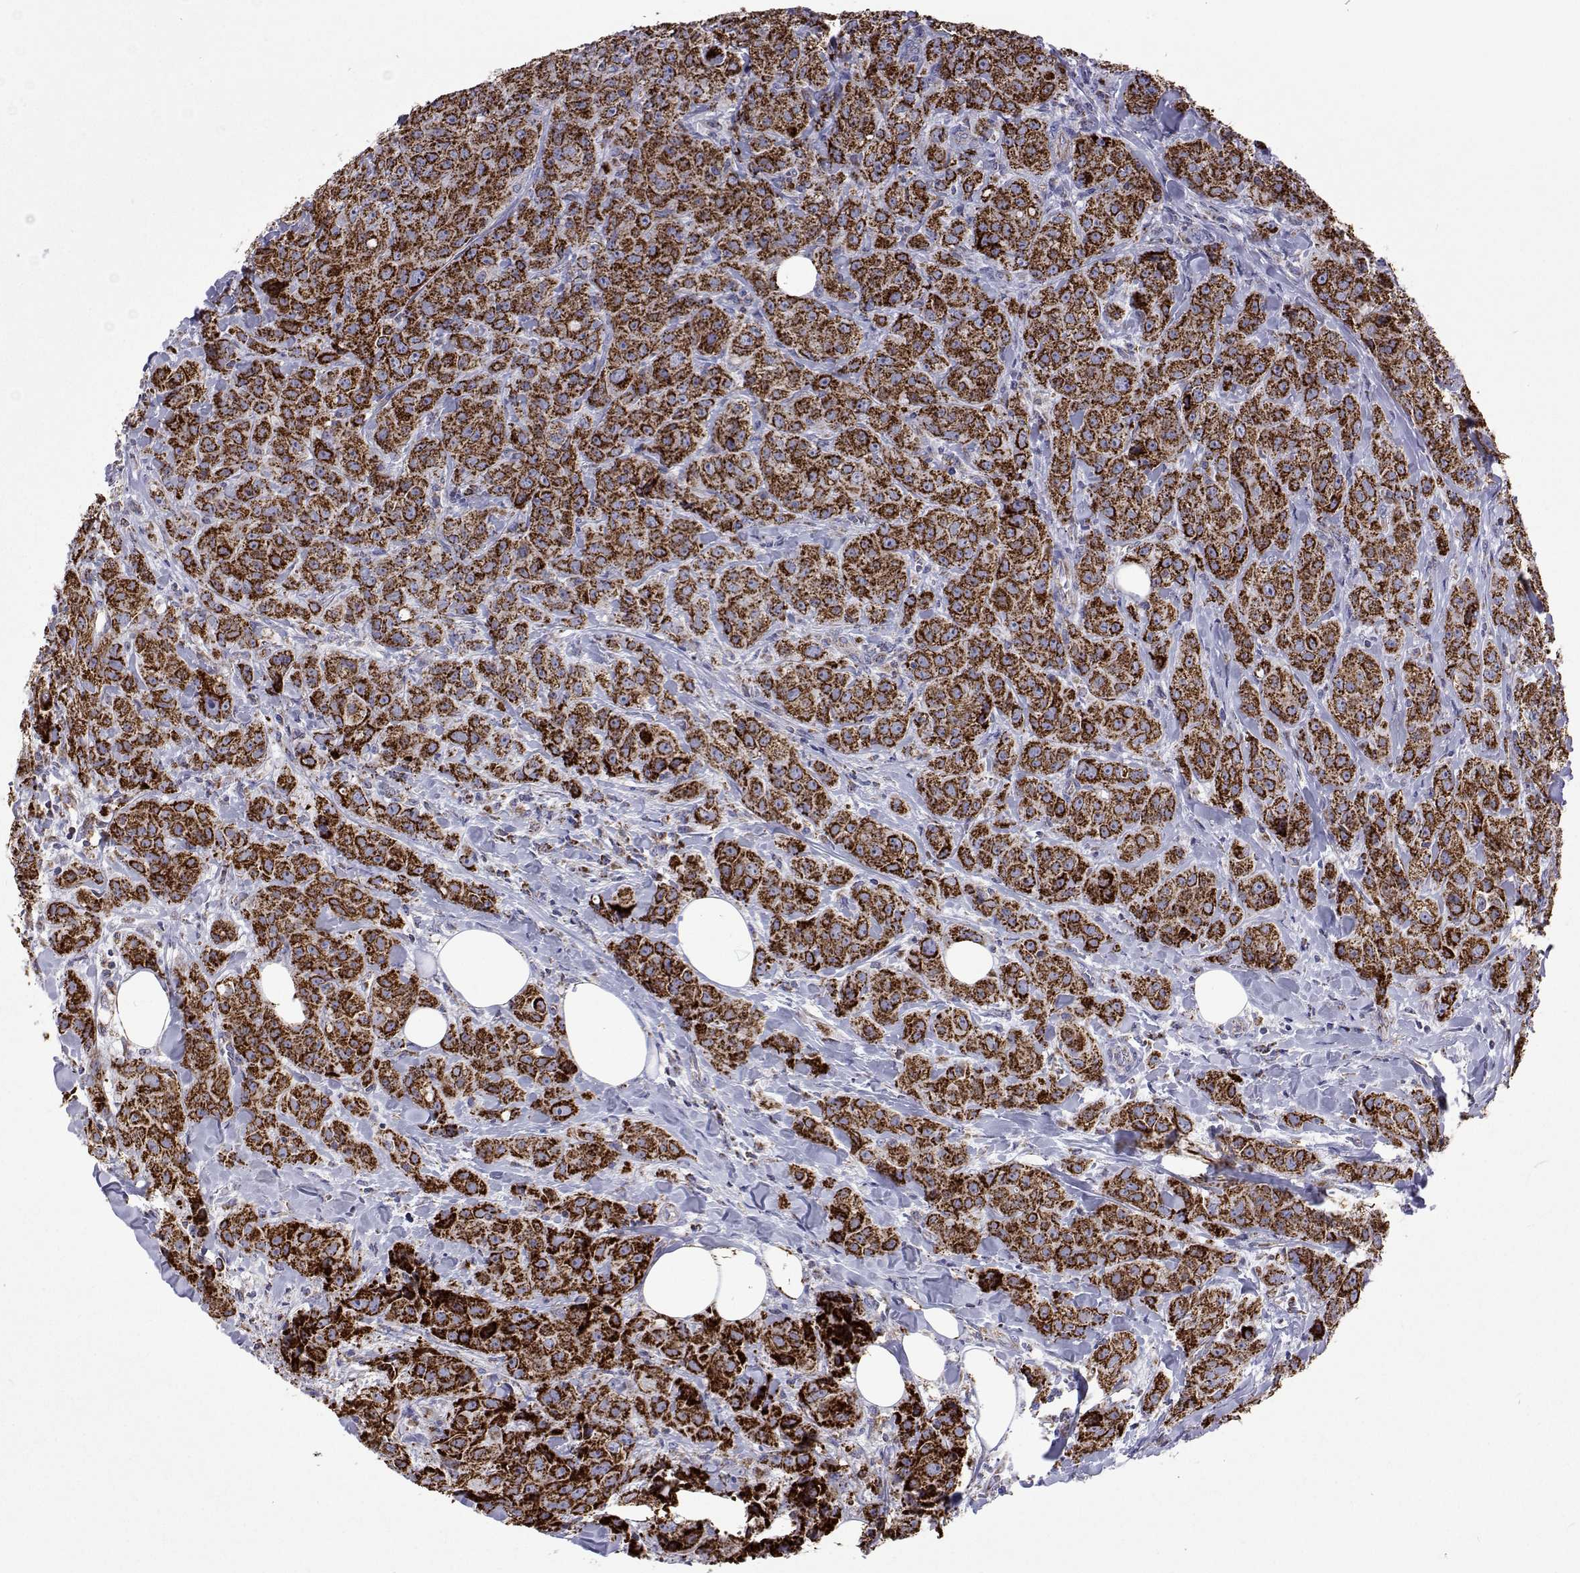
{"staining": {"intensity": "strong", "quantity": ">75%", "location": "cytoplasmic/membranous"}, "tissue": "breast cancer", "cell_type": "Tumor cells", "image_type": "cancer", "snomed": [{"axis": "morphology", "description": "Duct carcinoma"}, {"axis": "topography", "description": "Breast"}], "caption": "A photomicrograph showing strong cytoplasmic/membranous expression in approximately >75% of tumor cells in breast invasive ductal carcinoma, as visualized by brown immunohistochemical staining.", "gene": "MCCC2", "patient": {"sex": "female", "age": 43}}